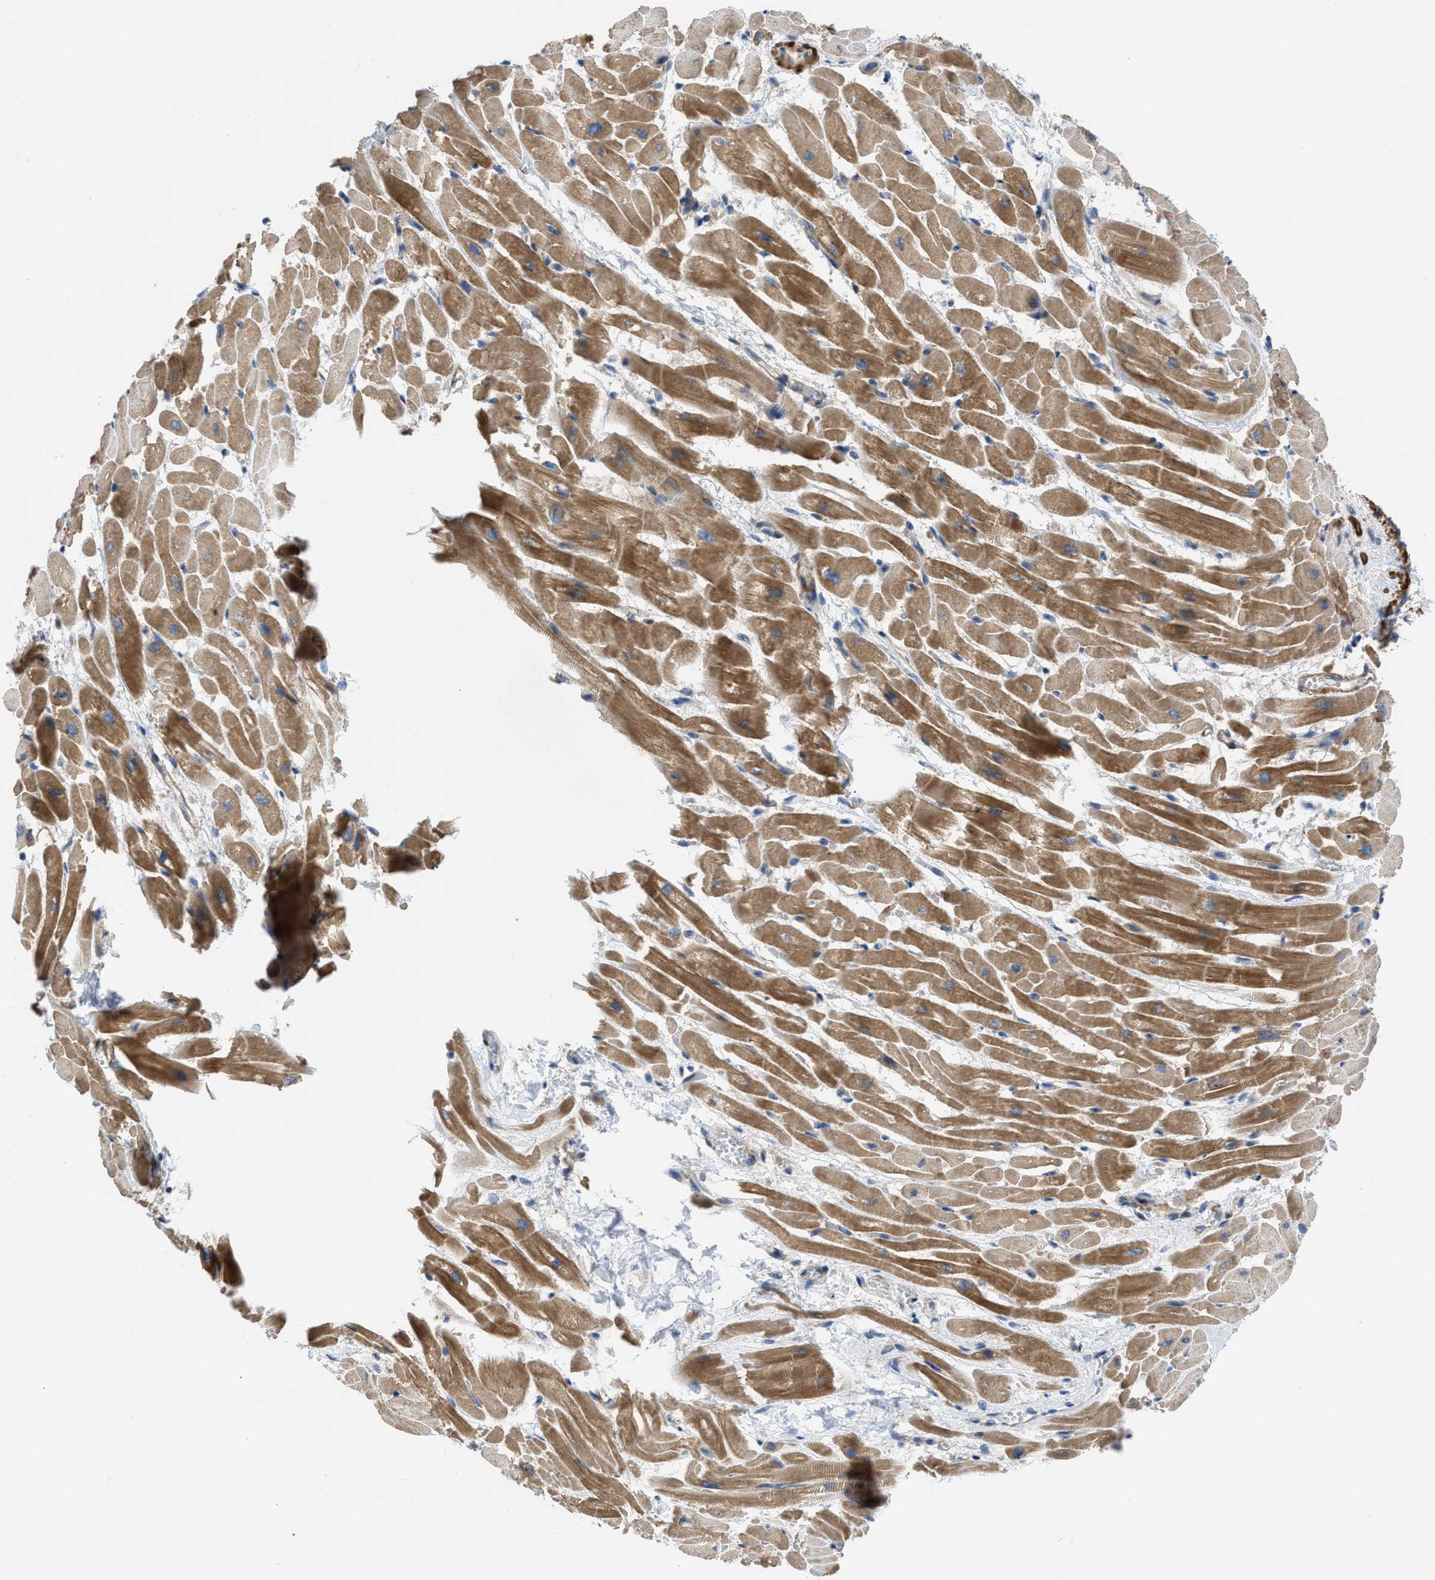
{"staining": {"intensity": "moderate", "quantity": ">75%", "location": "cytoplasmic/membranous"}, "tissue": "heart muscle", "cell_type": "Cardiomyocytes", "image_type": "normal", "snomed": [{"axis": "morphology", "description": "Normal tissue, NOS"}, {"axis": "topography", "description": "Heart"}], "caption": "The micrograph demonstrates a brown stain indicating the presence of a protein in the cytoplasmic/membranous of cardiomyocytes in heart muscle. The staining was performed using DAB (3,3'-diaminobenzidine) to visualize the protein expression in brown, while the nuclei were stained in blue with hematoxylin (Magnification: 20x).", "gene": "CHKB", "patient": {"sex": "male", "age": 45}}